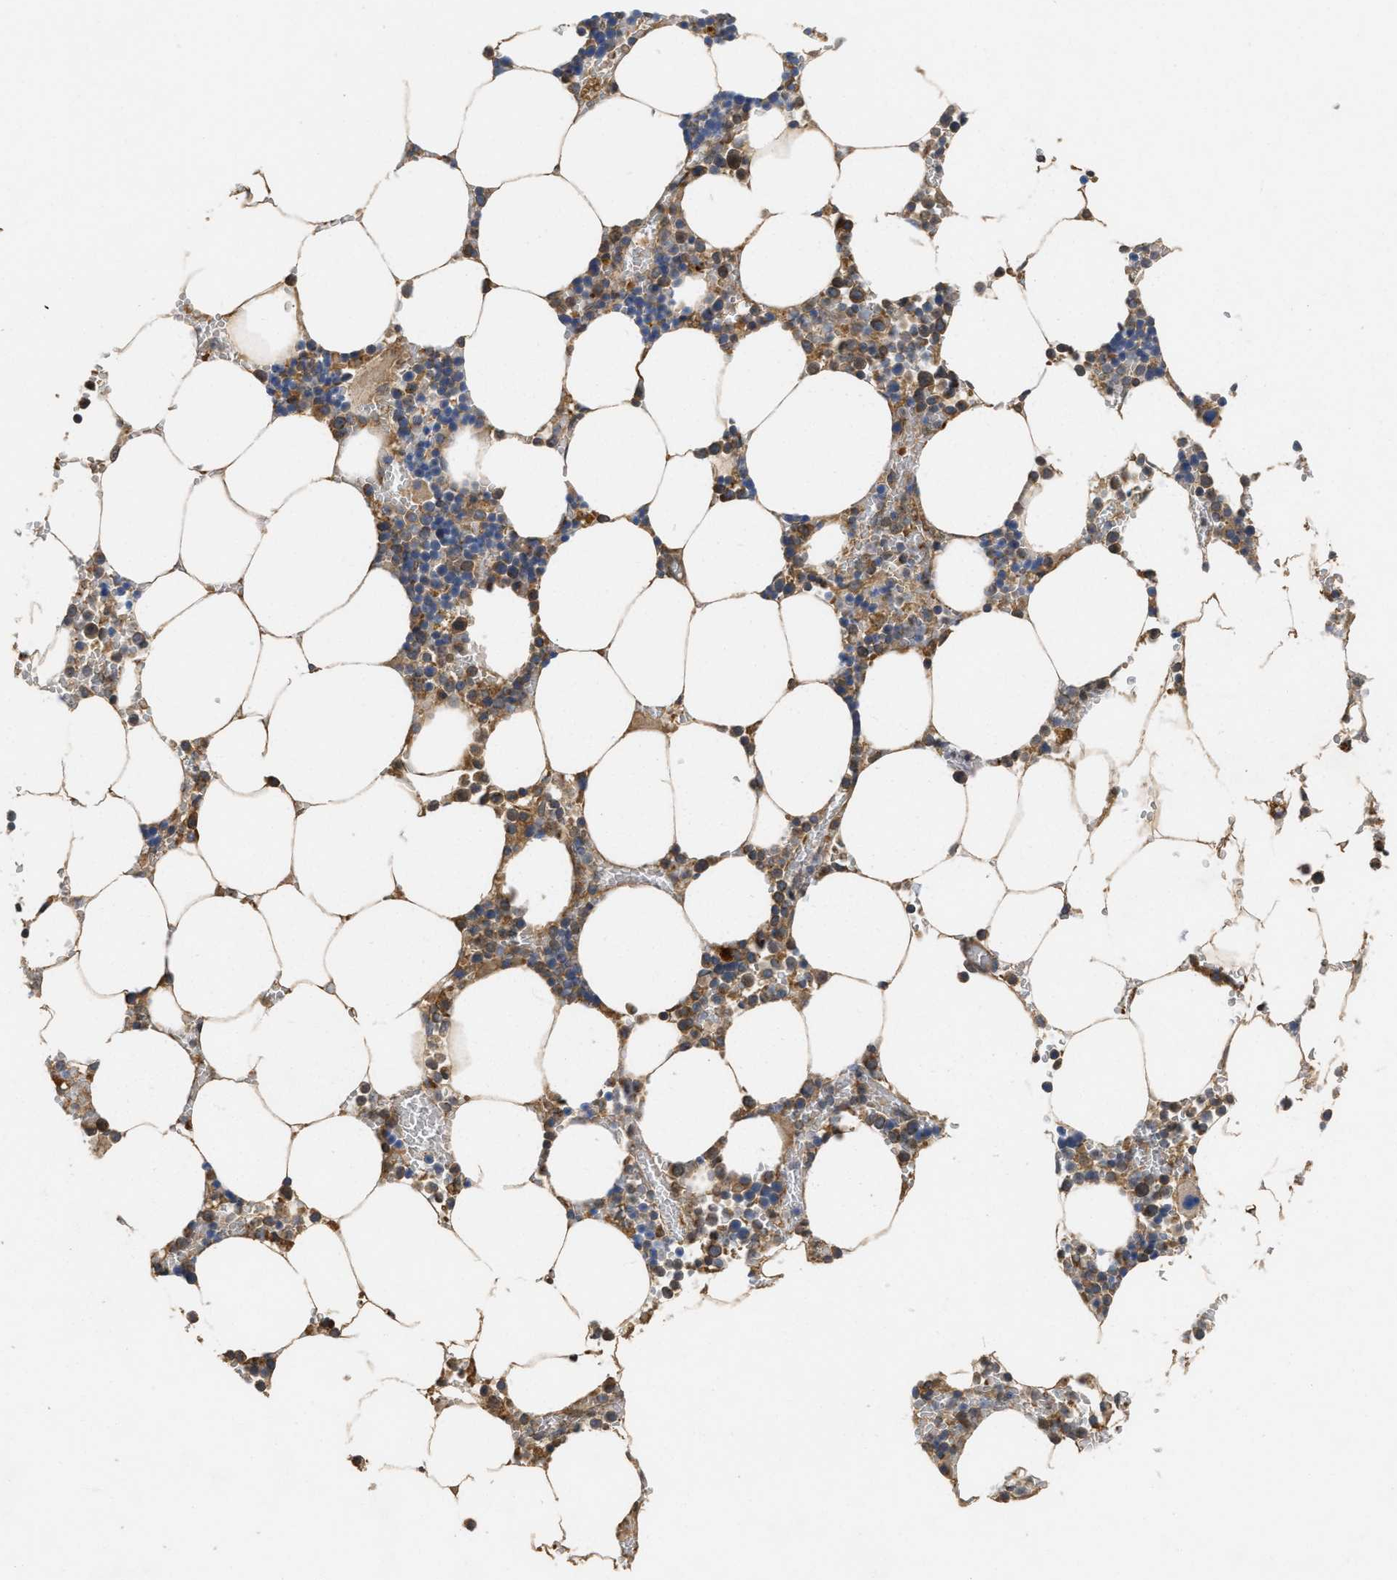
{"staining": {"intensity": "moderate", "quantity": ">75%", "location": "cytoplasmic/membranous"}, "tissue": "bone marrow", "cell_type": "Hematopoietic cells", "image_type": "normal", "snomed": [{"axis": "morphology", "description": "Normal tissue, NOS"}, {"axis": "topography", "description": "Bone marrow"}], "caption": "Immunohistochemical staining of unremarkable human bone marrow displays medium levels of moderate cytoplasmic/membranous expression in about >75% of hematopoietic cells. (DAB (3,3'-diaminobenzidine) IHC, brown staining for protein, blue staining for nuclei).", "gene": "RNF216", "patient": {"sex": "male", "age": 70}}